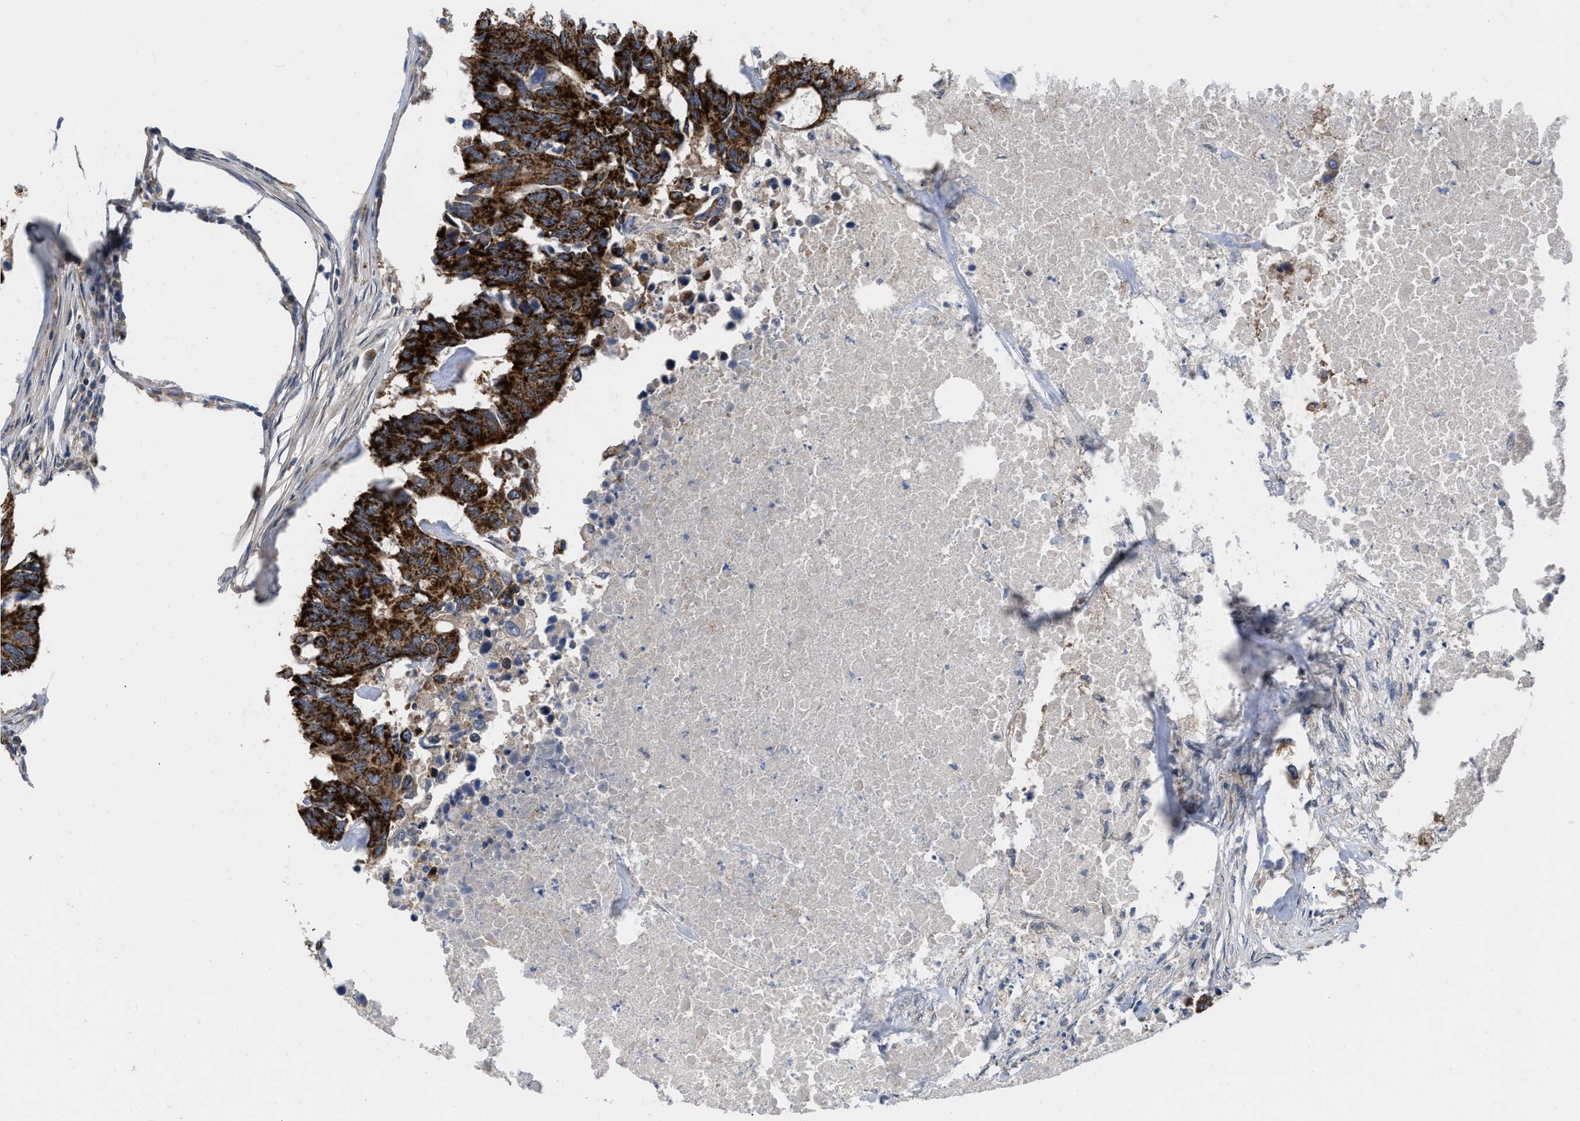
{"staining": {"intensity": "strong", "quantity": ">75%", "location": "cytoplasmic/membranous"}, "tissue": "colorectal cancer", "cell_type": "Tumor cells", "image_type": "cancer", "snomed": [{"axis": "morphology", "description": "Adenocarcinoma, NOS"}, {"axis": "topography", "description": "Colon"}], "caption": "Strong cytoplasmic/membranous positivity is seen in about >75% of tumor cells in colorectal adenocarcinoma.", "gene": "AKAP1", "patient": {"sex": "male", "age": 71}}